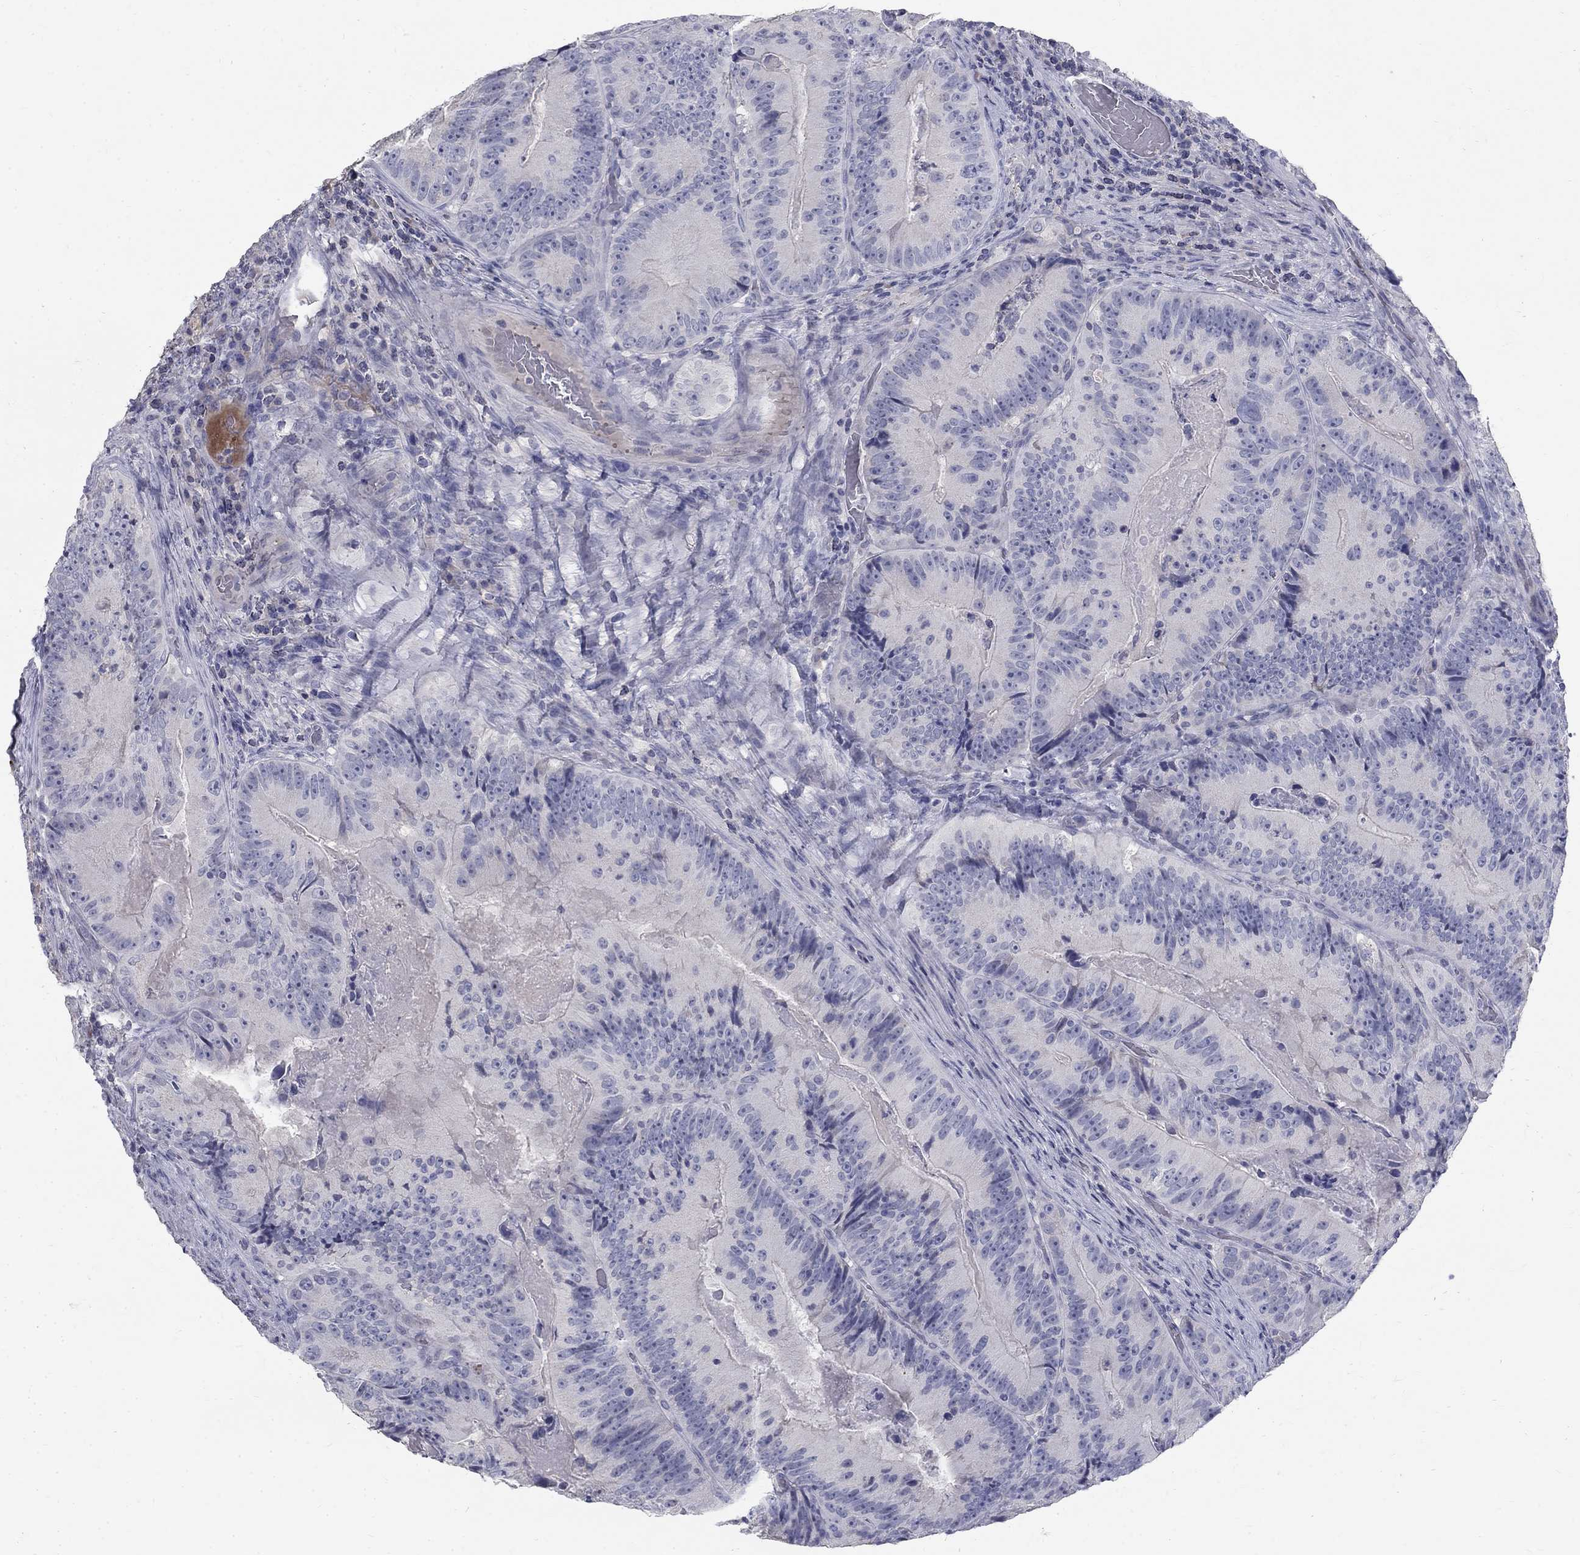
{"staining": {"intensity": "negative", "quantity": "none", "location": "none"}, "tissue": "colorectal cancer", "cell_type": "Tumor cells", "image_type": "cancer", "snomed": [{"axis": "morphology", "description": "Adenocarcinoma, NOS"}, {"axis": "topography", "description": "Colon"}], "caption": "Immunohistochemical staining of adenocarcinoma (colorectal) reveals no significant expression in tumor cells.", "gene": "PTH1R", "patient": {"sex": "female", "age": 86}}